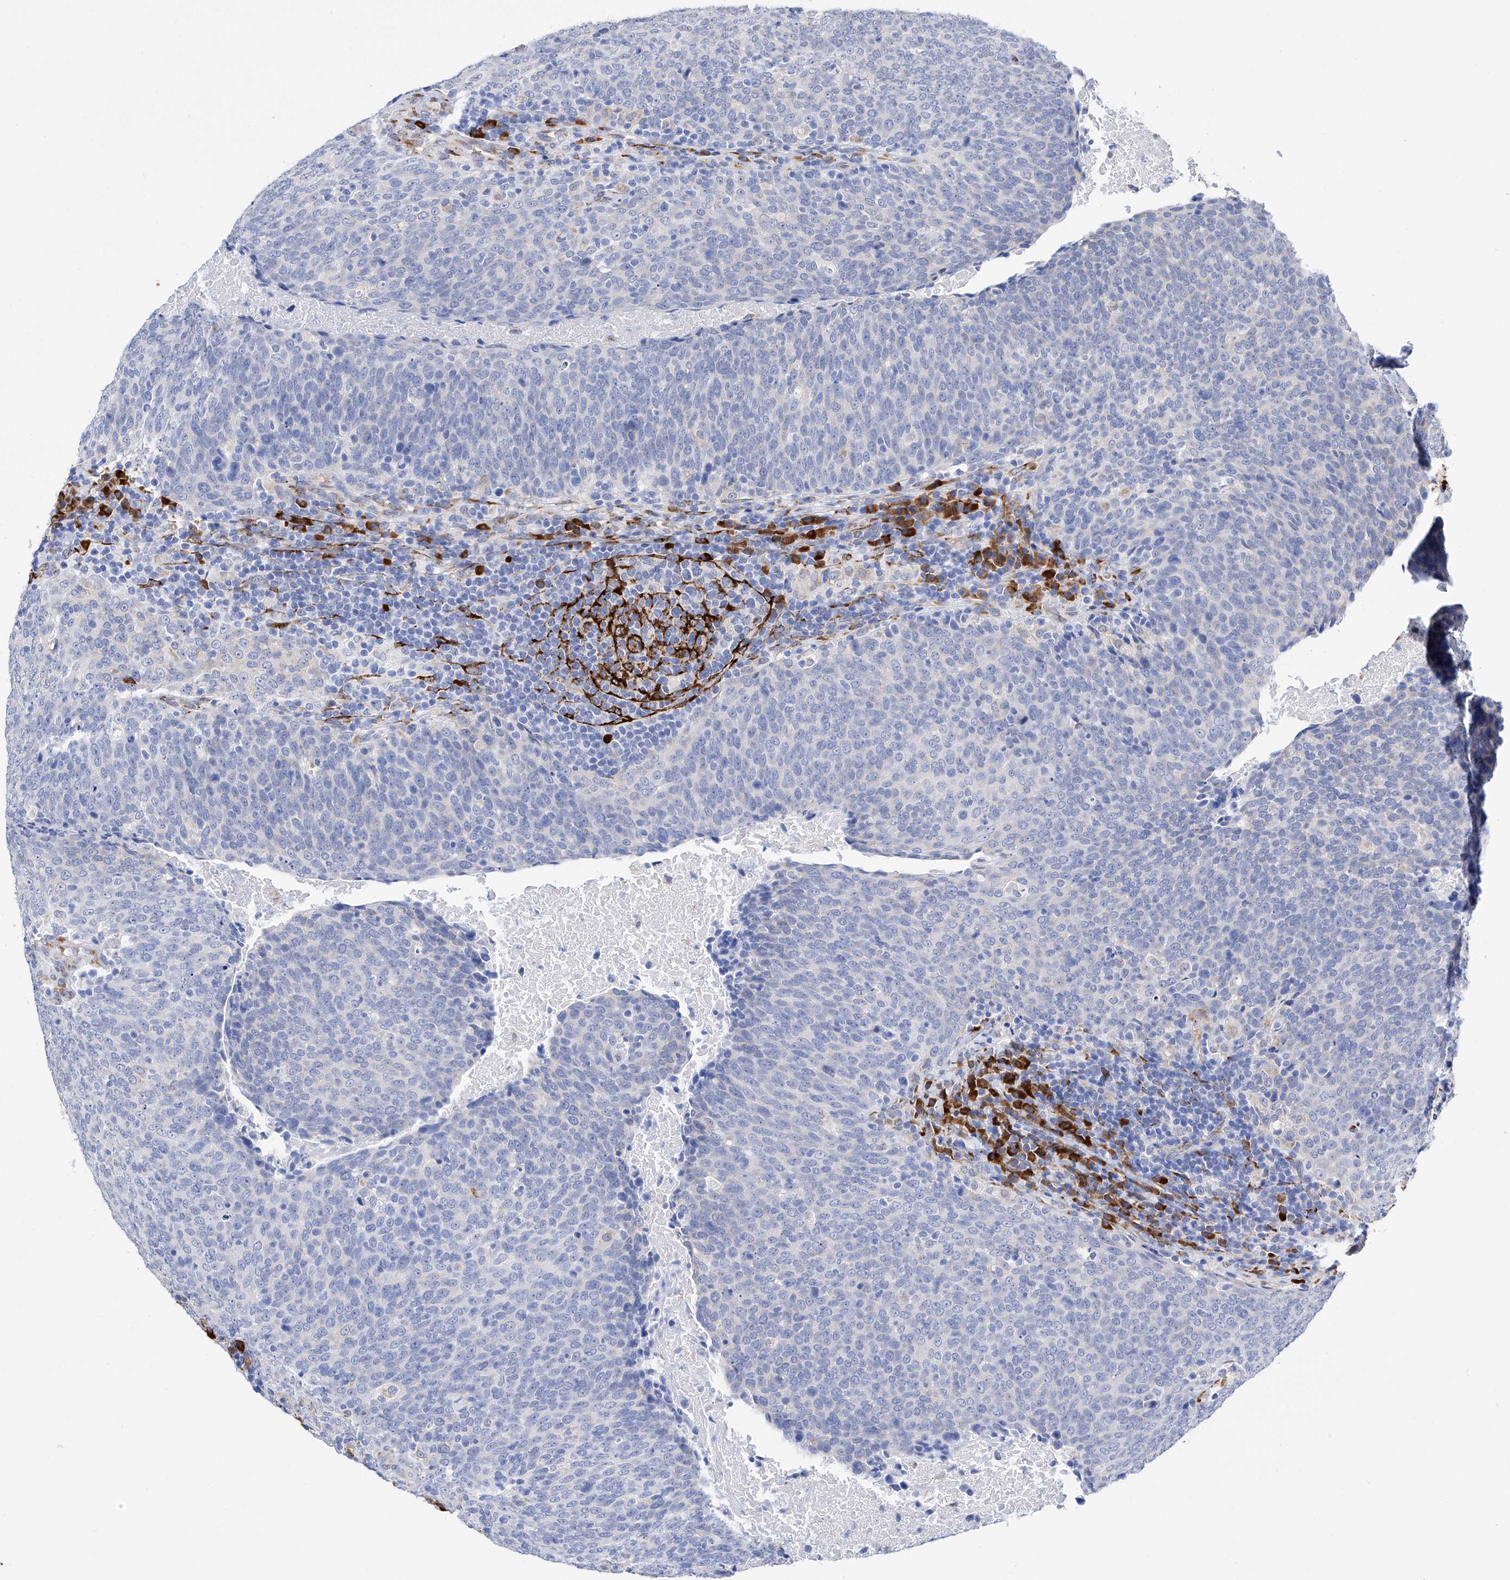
{"staining": {"intensity": "negative", "quantity": "none", "location": "none"}, "tissue": "head and neck cancer", "cell_type": "Tumor cells", "image_type": "cancer", "snomed": [{"axis": "morphology", "description": "Squamous cell carcinoma, NOS"}, {"axis": "morphology", "description": "Squamous cell carcinoma, metastatic, NOS"}, {"axis": "topography", "description": "Lymph node"}, {"axis": "topography", "description": "Head-Neck"}], "caption": "This is an IHC micrograph of human head and neck cancer (squamous cell carcinoma). There is no expression in tumor cells.", "gene": "PDIA5", "patient": {"sex": "male", "age": 62}}